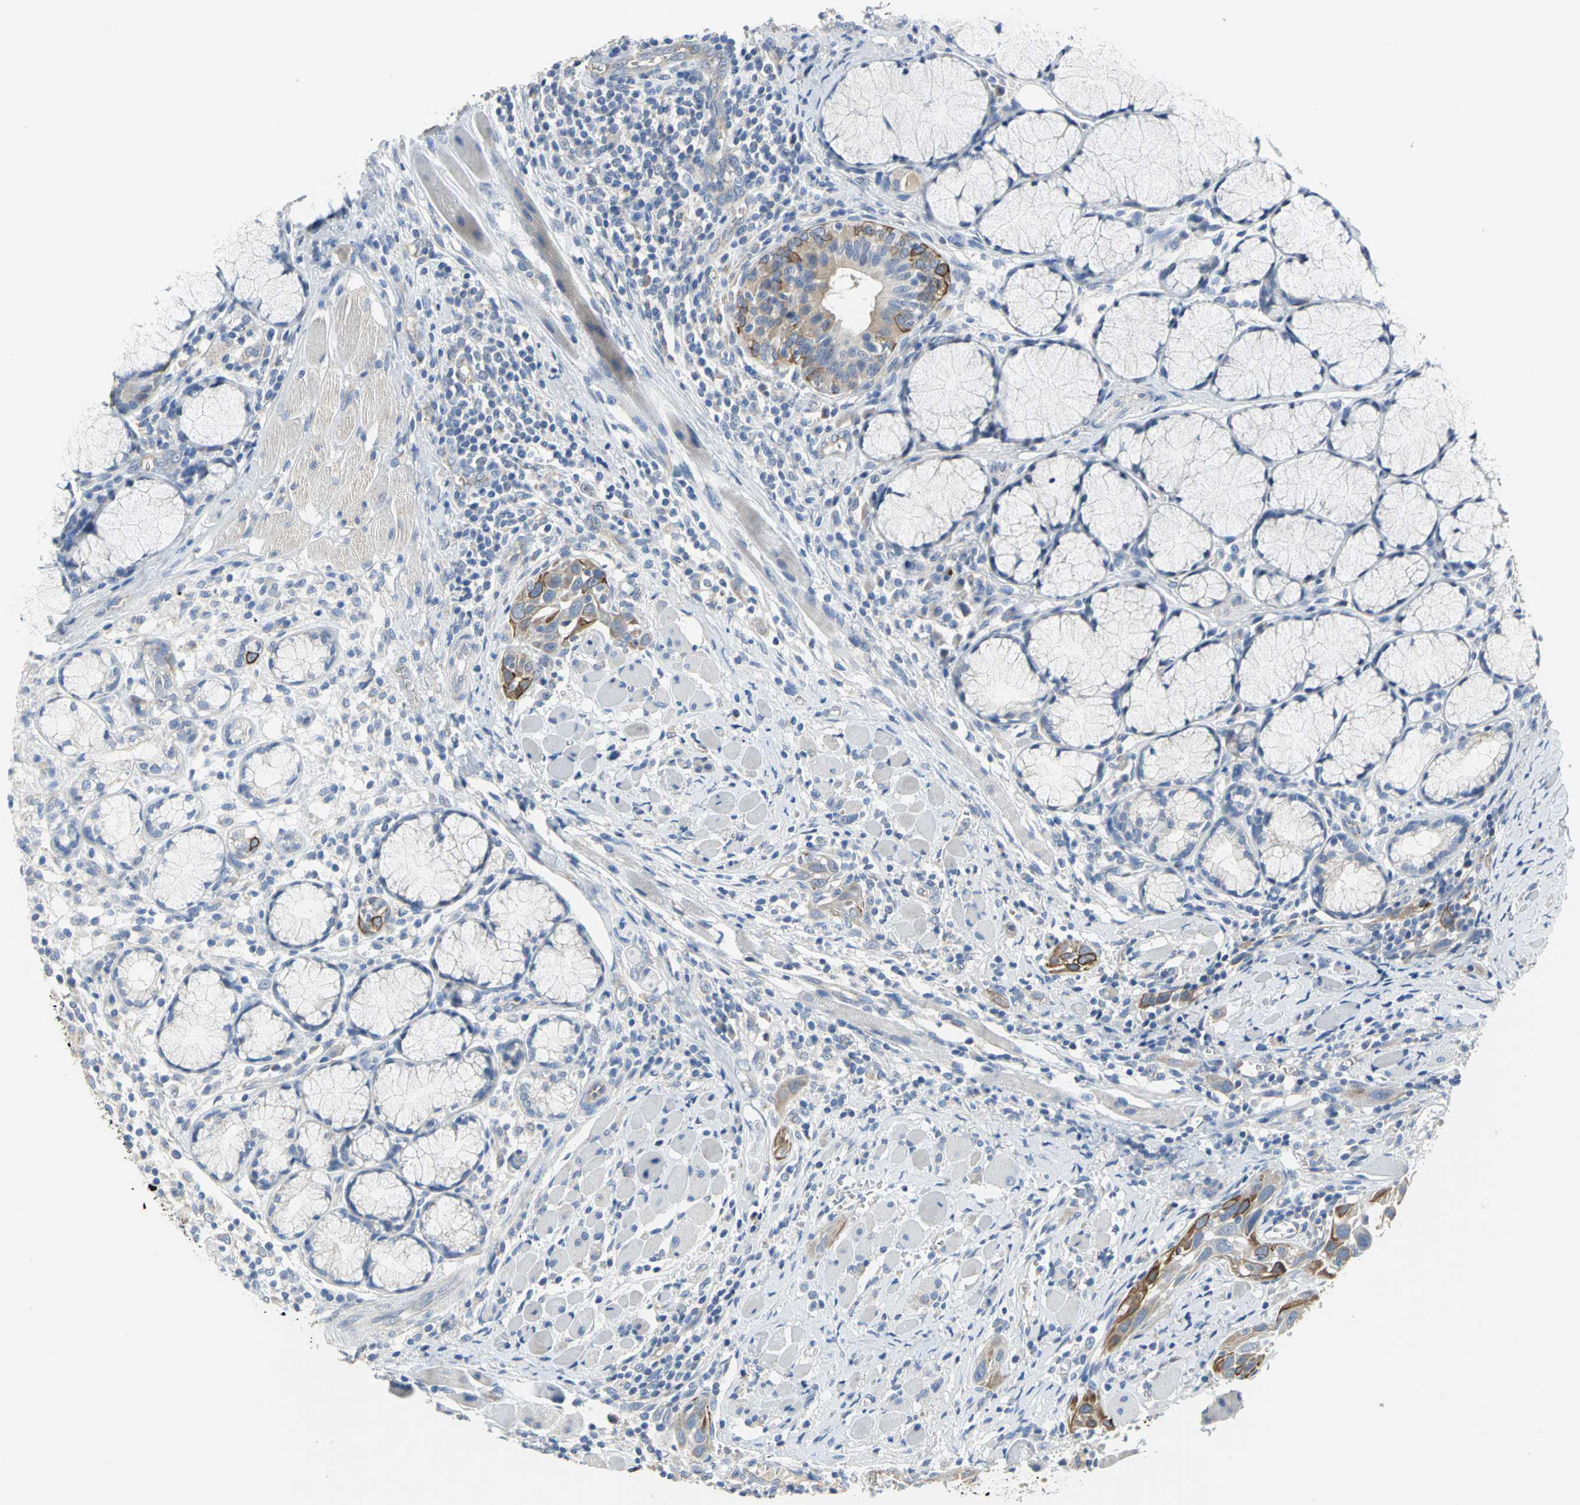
{"staining": {"intensity": "strong", "quantity": "<25%", "location": "cytoplasmic/membranous"}, "tissue": "head and neck cancer", "cell_type": "Tumor cells", "image_type": "cancer", "snomed": [{"axis": "morphology", "description": "Squamous cell carcinoma, NOS"}, {"axis": "topography", "description": "Oral tissue"}, {"axis": "topography", "description": "Head-Neck"}], "caption": "Tumor cells show medium levels of strong cytoplasmic/membranous positivity in approximately <25% of cells in head and neck cancer. (Stains: DAB (3,3'-diaminobenzidine) in brown, nuclei in blue, Microscopy: brightfield microscopy at high magnification).", "gene": "HTR1F", "patient": {"sex": "female", "age": 50}}